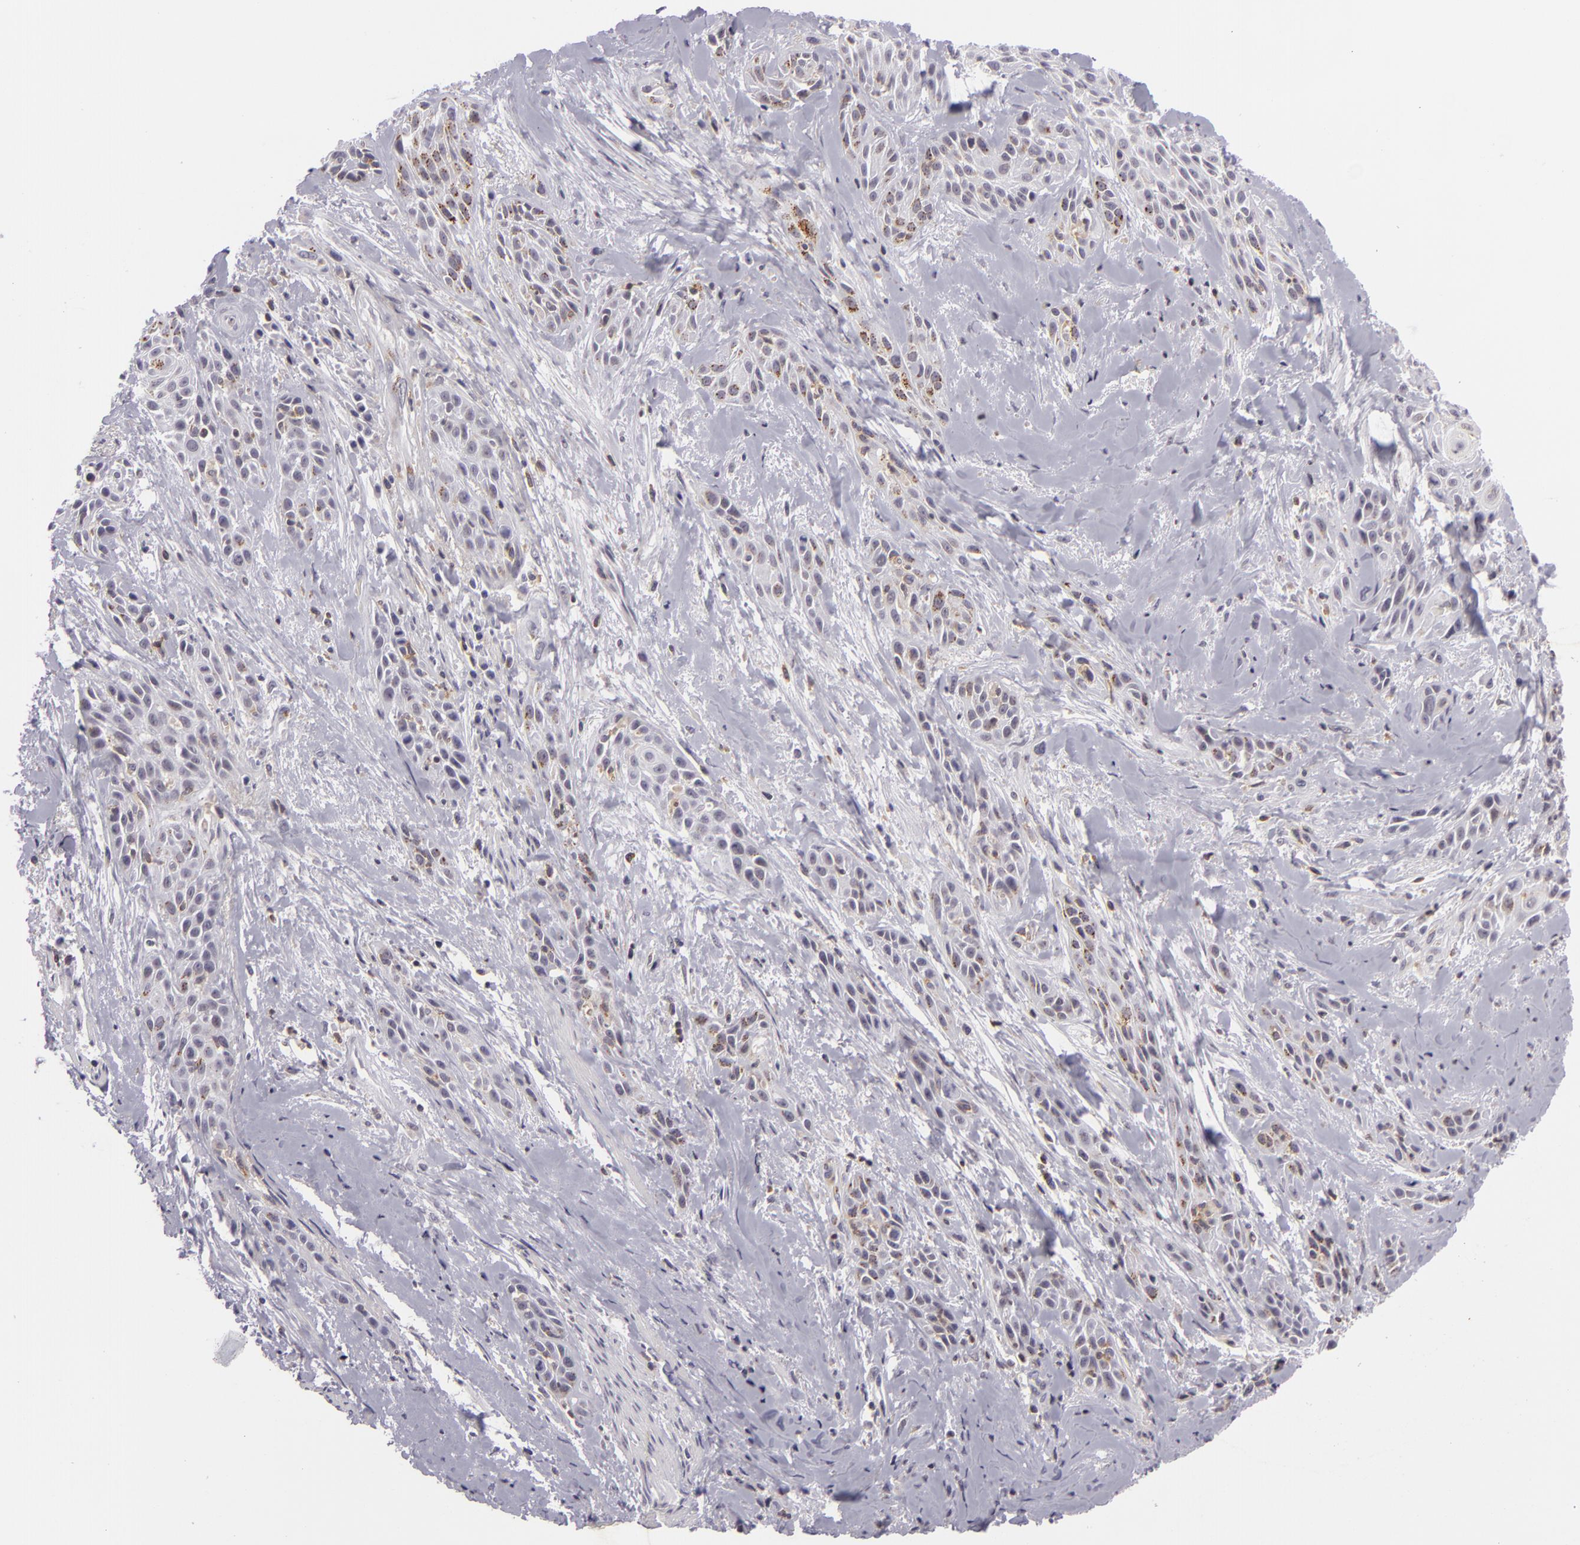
{"staining": {"intensity": "moderate", "quantity": "<25%", "location": "cytoplasmic/membranous"}, "tissue": "skin cancer", "cell_type": "Tumor cells", "image_type": "cancer", "snomed": [{"axis": "morphology", "description": "Squamous cell carcinoma, NOS"}, {"axis": "topography", "description": "Skin"}, {"axis": "topography", "description": "Anal"}], "caption": "Human skin cancer stained with a brown dye shows moderate cytoplasmic/membranous positive staining in approximately <25% of tumor cells.", "gene": "KCNAB2", "patient": {"sex": "male", "age": 64}}